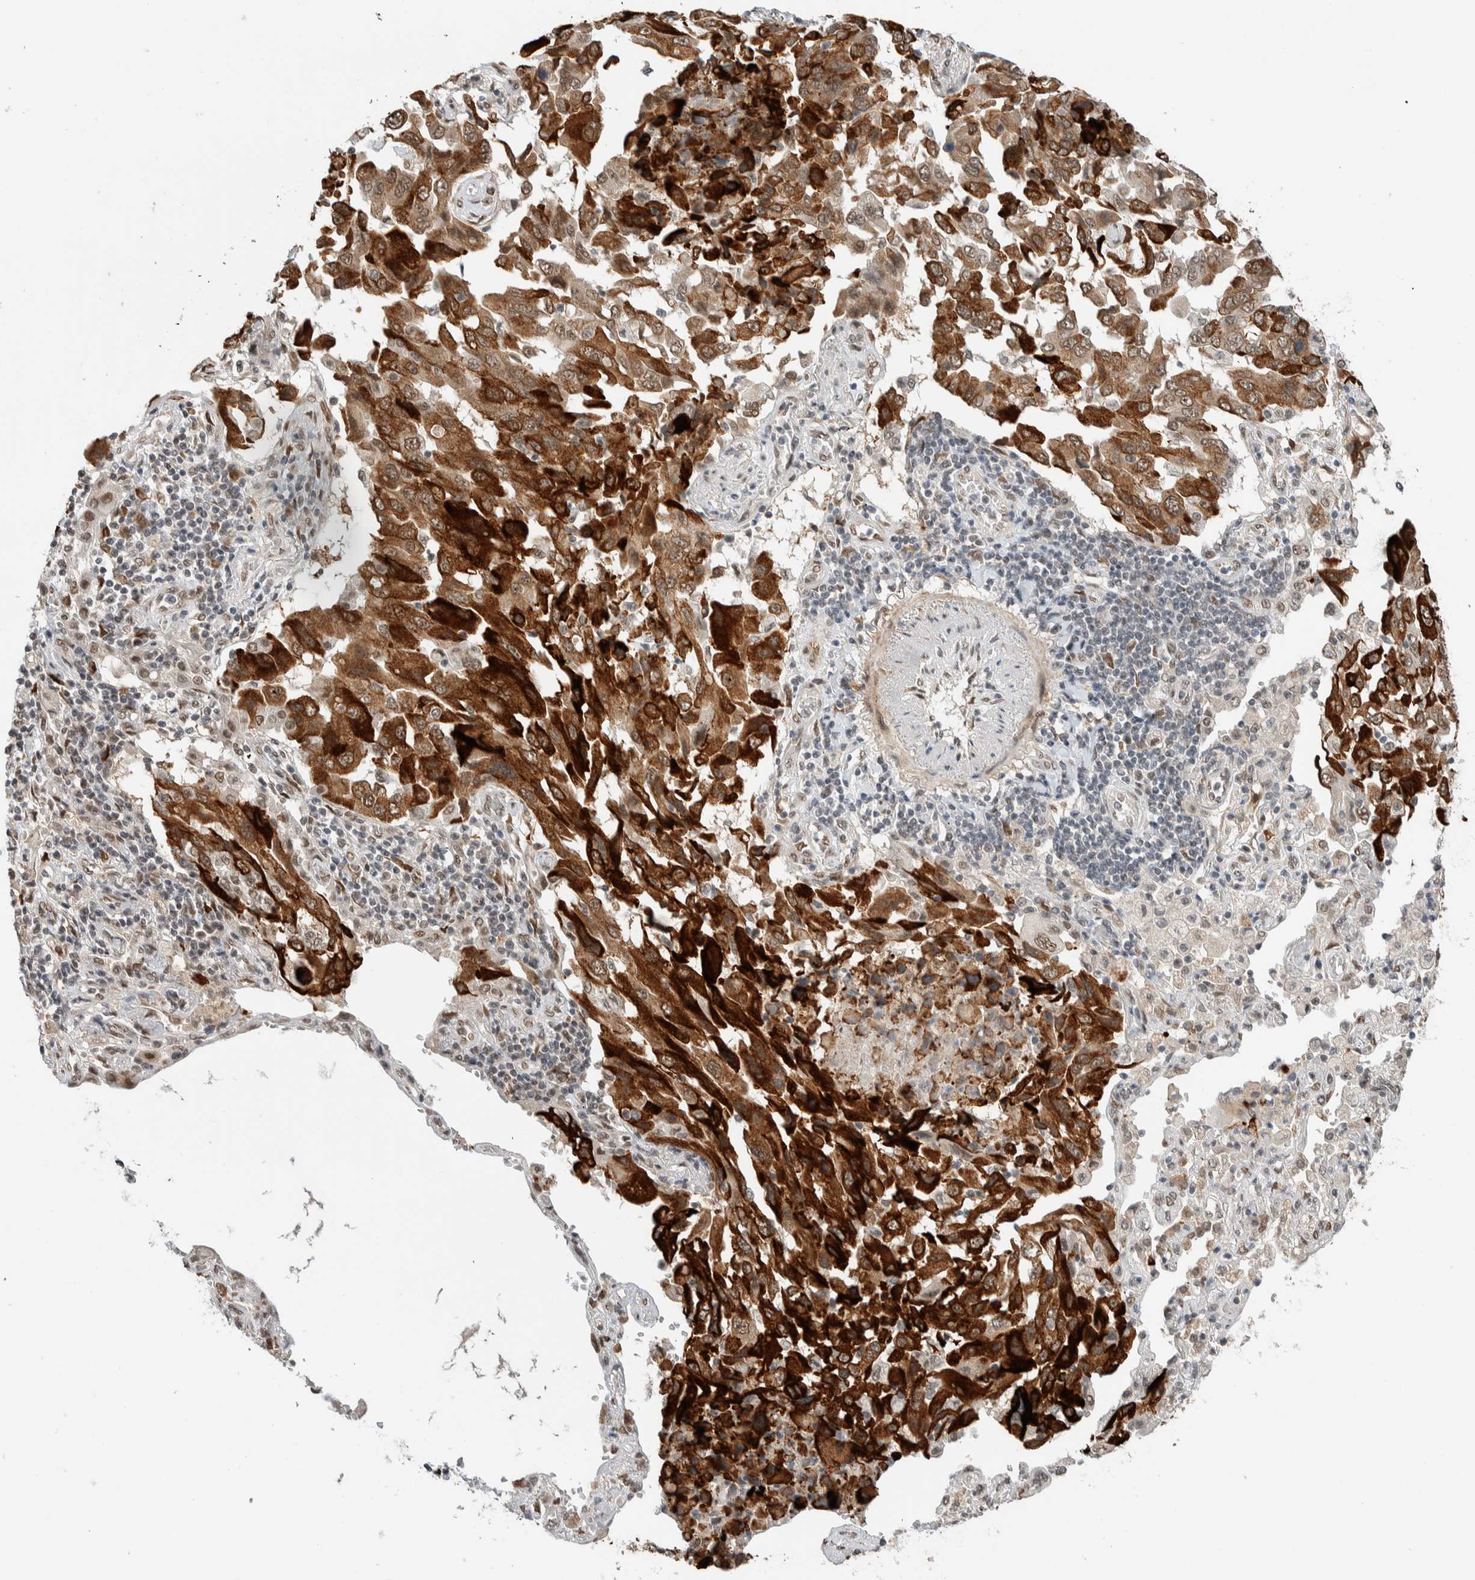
{"staining": {"intensity": "strong", "quantity": ">75%", "location": "cytoplasmic/membranous,nuclear"}, "tissue": "lung cancer", "cell_type": "Tumor cells", "image_type": "cancer", "snomed": [{"axis": "morphology", "description": "Adenocarcinoma, NOS"}, {"axis": "topography", "description": "Lung"}], "caption": "Immunohistochemical staining of human lung adenocarcinoma shows high levels of strong cytoplasmic/membranous and nuclear protein positivity in approximately >75% of tumor cells.", "gene": "TNRC18", "patient": {"sex": "female", "age": 65}}